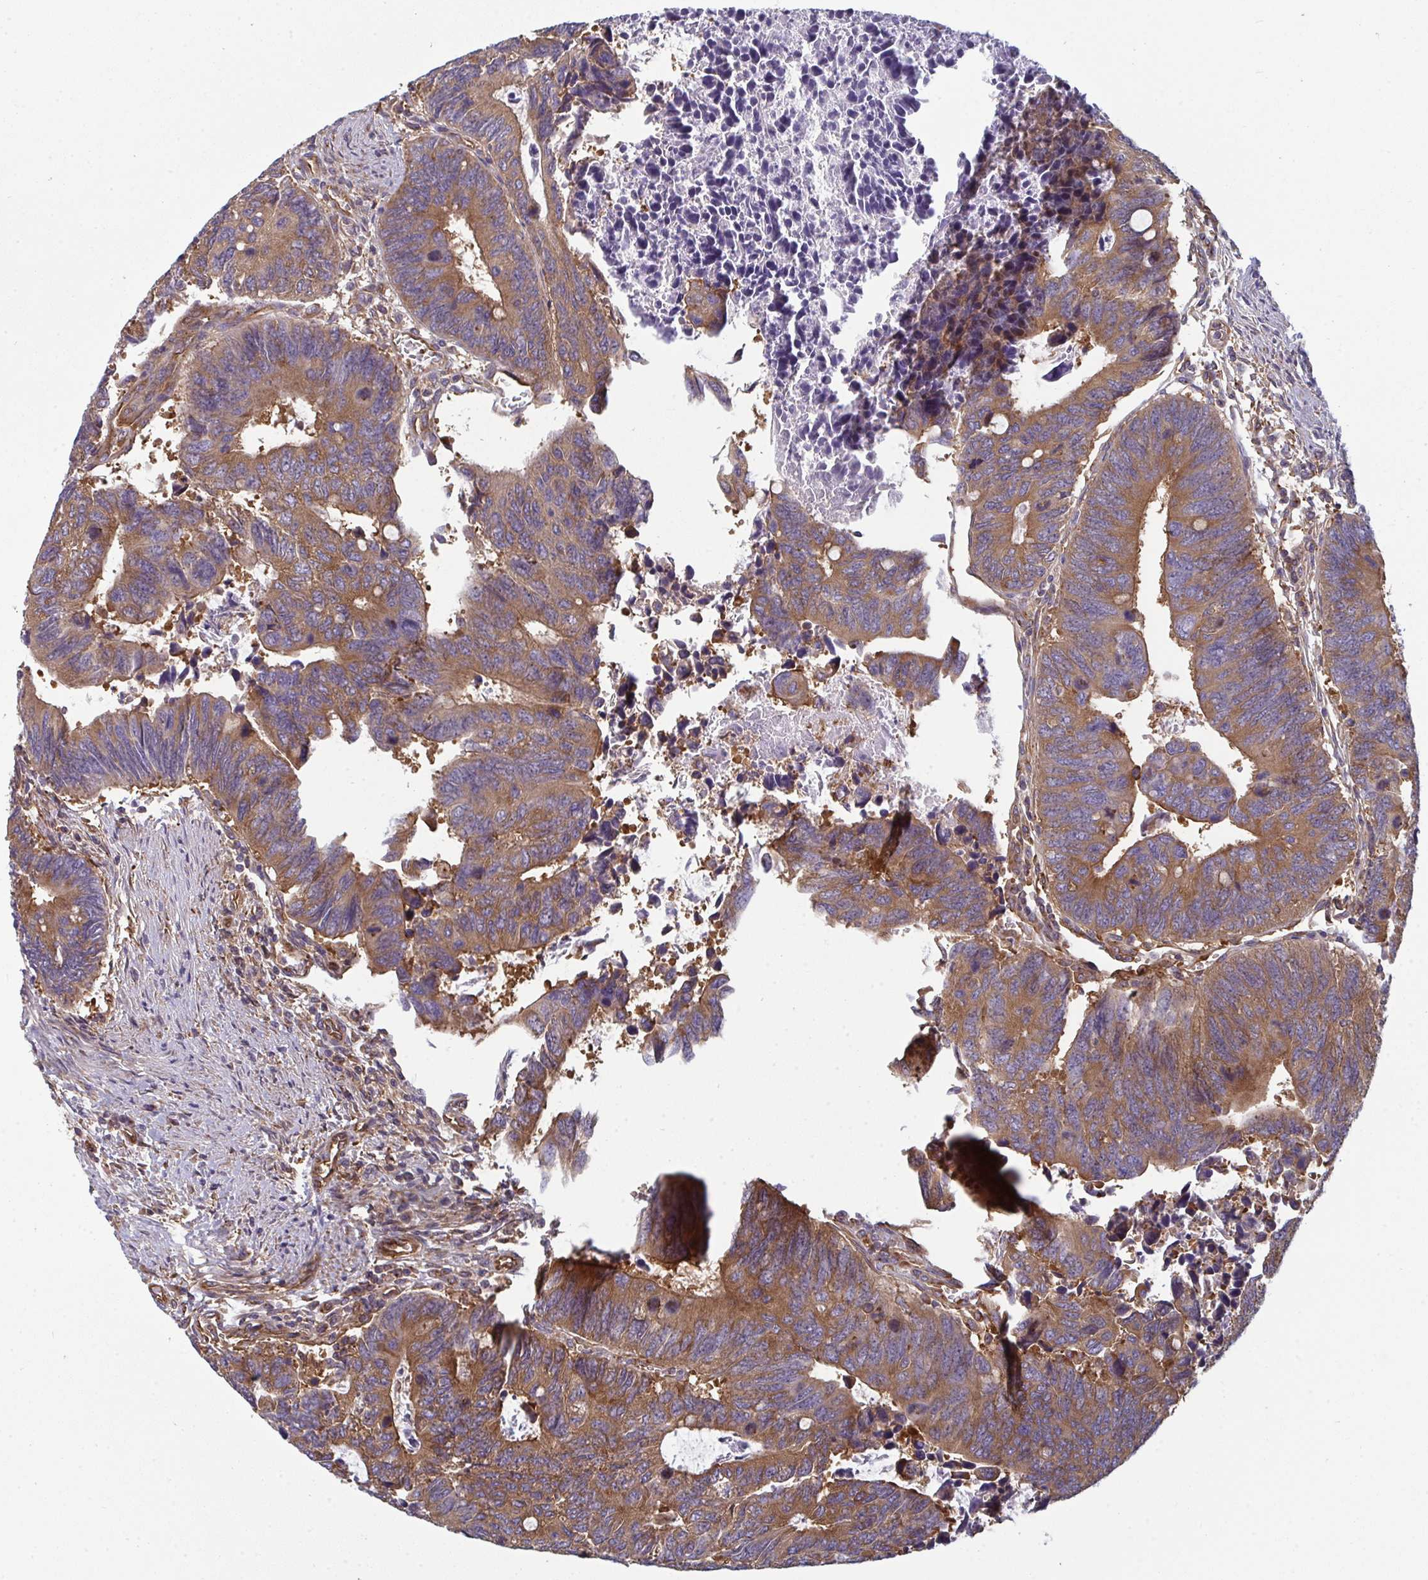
{"staining": {"intensity": "moderate", "quantity": ">75%", "location": "cytoplasmic/membranous"}, "tissue": "colorectal cancer", "cell_type": "Tumor cells", "image_type": "cancer", "snomed": [{"axis": "morphology", "description": "Adenocarcinoma, NOS"}, {"axis": "topography", "description": "Colon"}], "caption": "Colorectal cancer was stained to show a protein in brown. There is medium levels of moderate cytoplasmic/membranous positivity in about >75% of tumor cells. (IHC, brightfield microscopy, high magnification).", "gene": "DYNC1I2", "patient": {"sex": "male", "age": 87}}